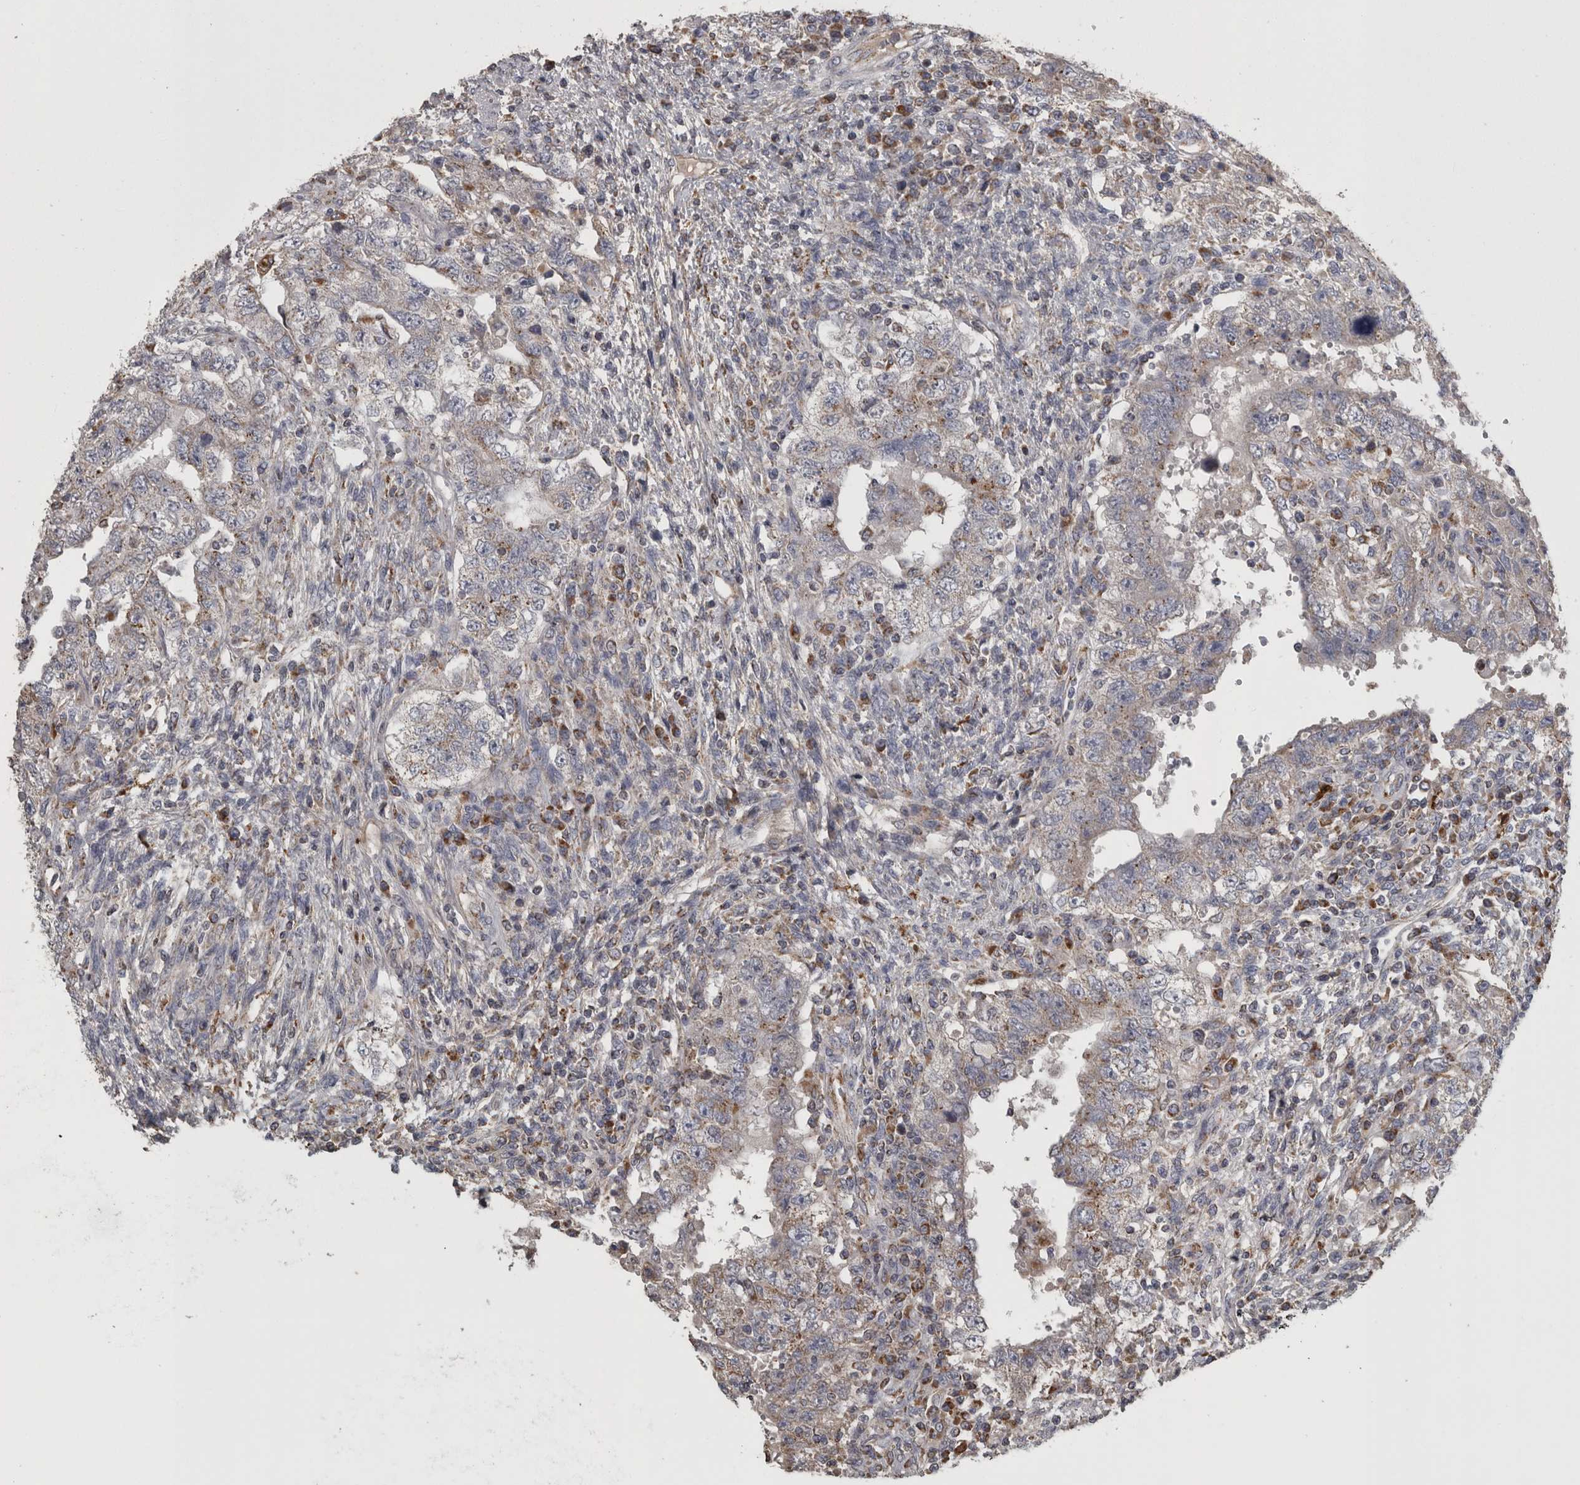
{"staining": {"intensity": "weak", "quantity": "<25%", "location": "cytoplasmic/membranous"}, "tissue": "testis cancer", "cell_type": "Tumor cells", "image_type": "cancer", "snomed": [{"axis": "morphology", "description": "Carcinoma, Embryonal, NOS"}, {"axis": "topography", "description": "Testis"}], "caption": "The immunohistochemistry (IHC) photomicrograph has no significant staining in tumor cells of embryonal carcinoma (testis) tissue.", "gene": "FRK", "patient": {"sex": "male", "age": 26}}